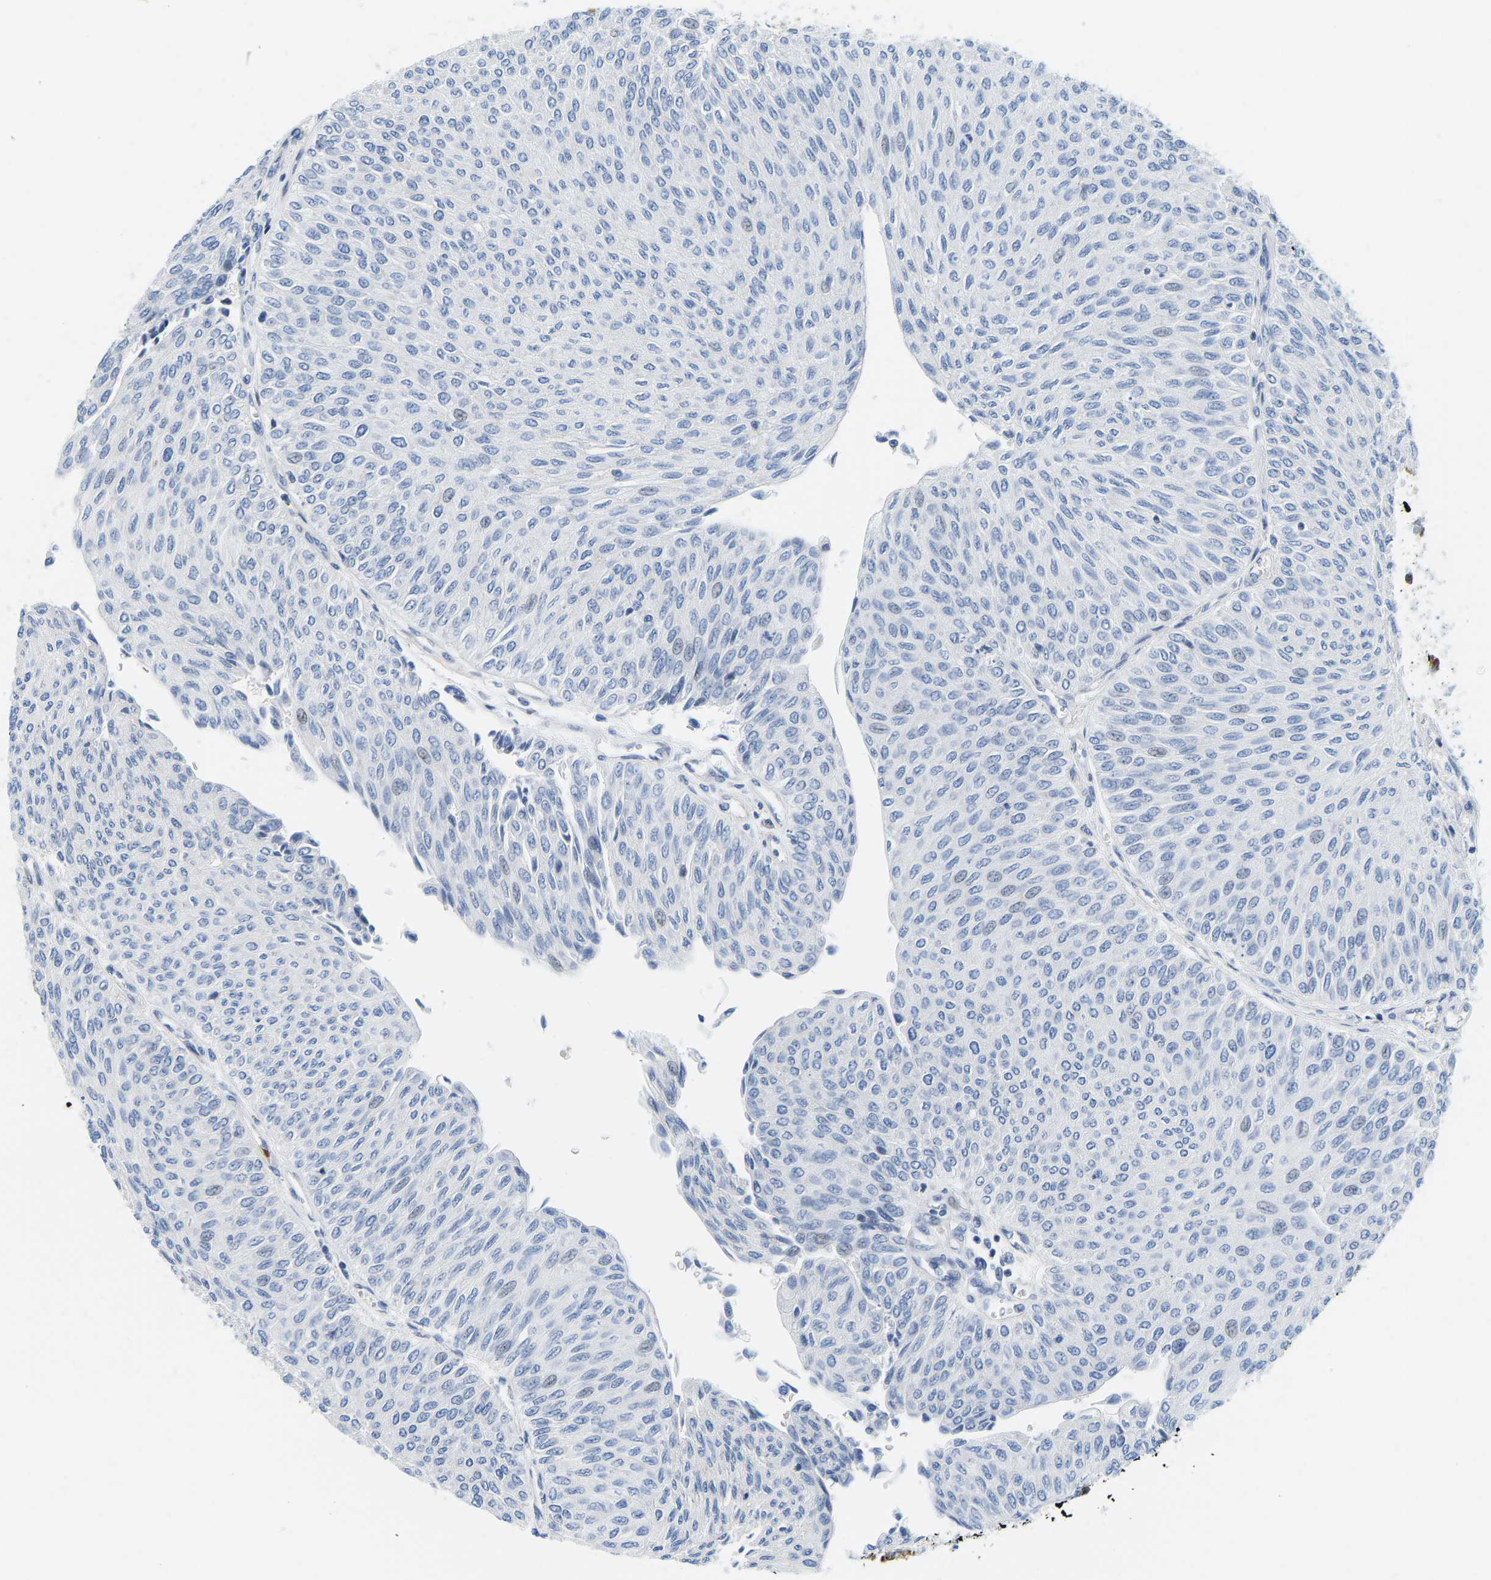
{"staining": {"intensity": "negative", "quantity": "none", "location": "none"}, "tissue": "urothelial cancer", "cell_type": "Tumor cells", "image_type": "cancer", "snomed": [{"axis": "morphology", "description": "Urothelial carcinoma, Low grade"}, {"axis": "topography", "description": "Urinary bladder"}], "caption": "Immunohistochemistry image of neoplastic tissue: human urothelial carcinoma (low-grade) stained with DAB exhibits no significant protein expression in tumor cells.", "gene": "HDAC5", "patient": {"sex": "male", "age": 78}}